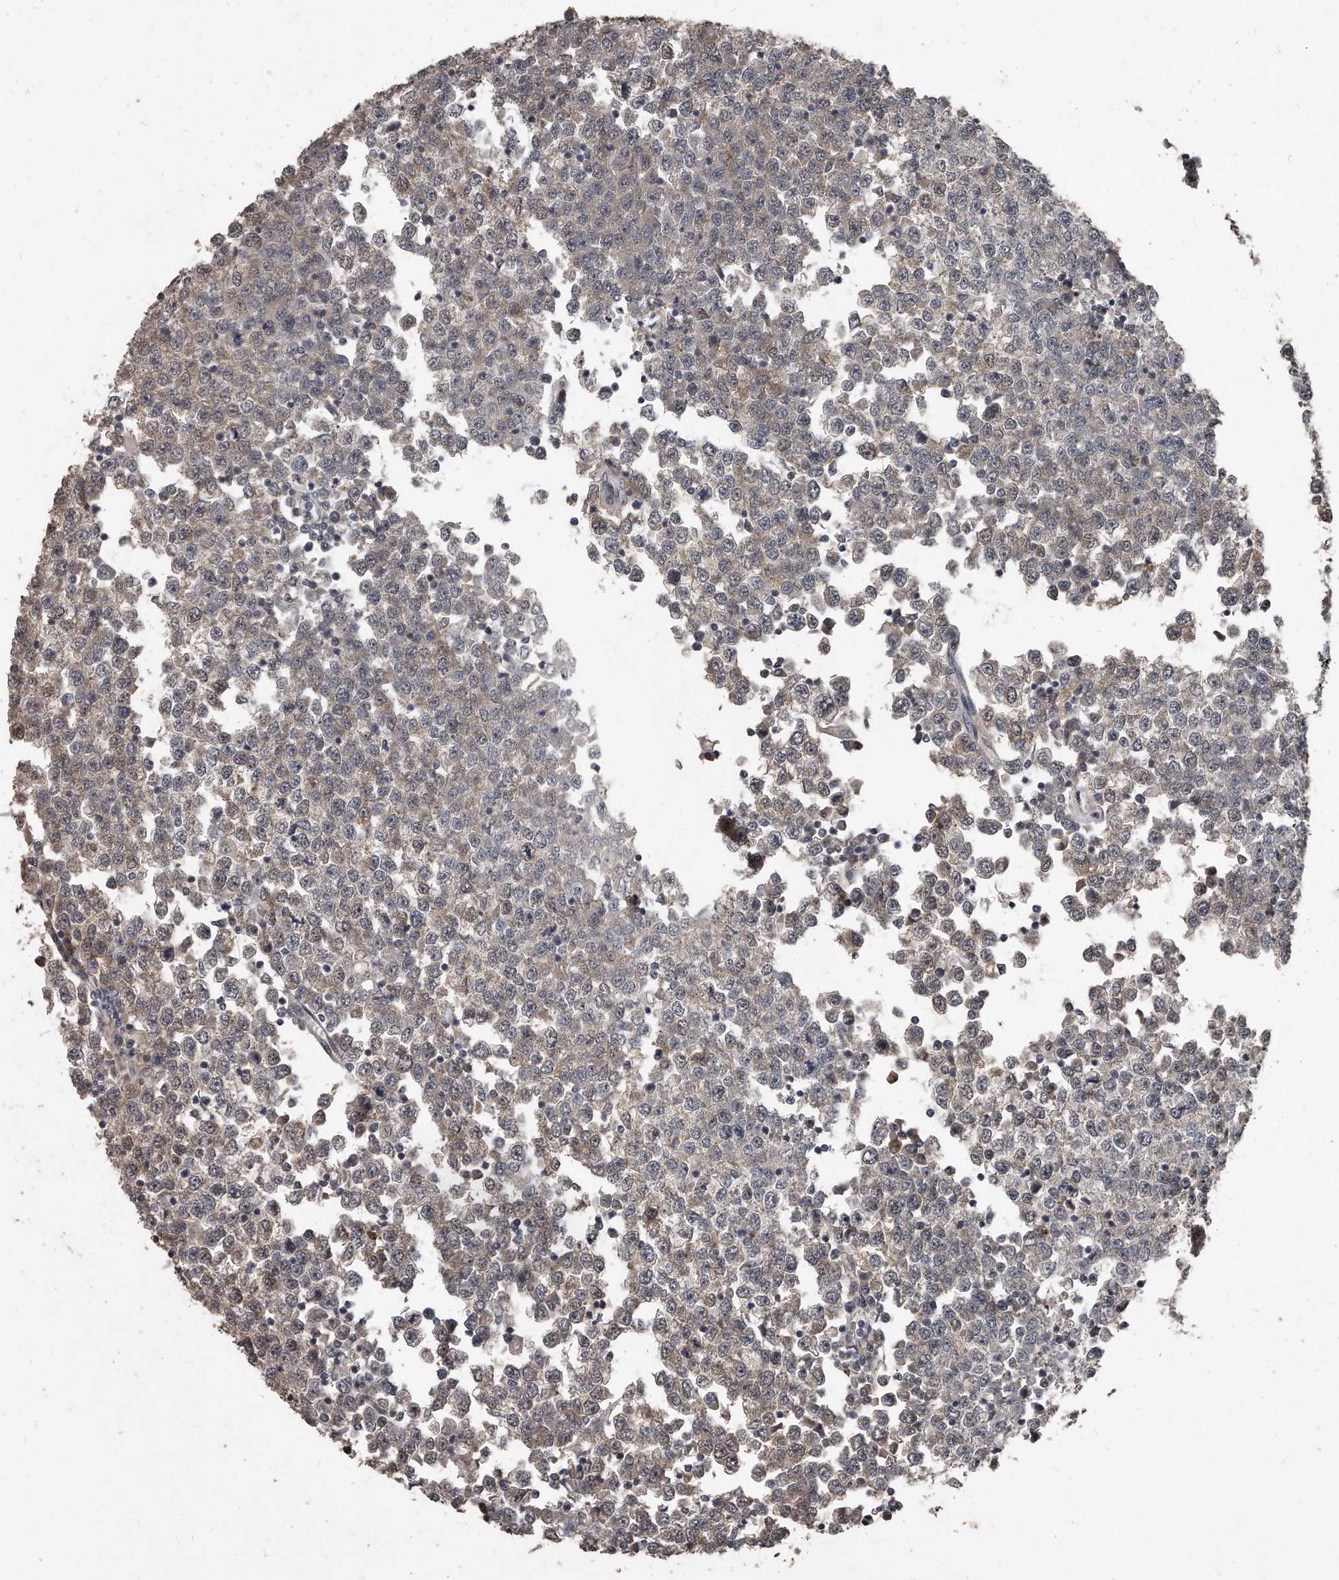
{"staining": {"intensity": "moderate", "quantity": "25%-75%", "location": "cytoplasmic/membranous"}, "tissue": "testis cancer", "cell_type": "Tumor cells", "image_type": "cancer", "snomed": [{"axis": "morphology", "description": "Seminoma, NOS"}, {"axis": "topography", "description": "Testis"}], "caption": "A high-resolution image shows IHC staining of testis seminoma, which demonstrates moderate cytoplasmic/membranous staining in approximately 25%-75% of tumor cells. (IHC, brightfield microscopy, high magnification).", "gene": "GRB10", "patient": {"sex": "male", "age": 65}}